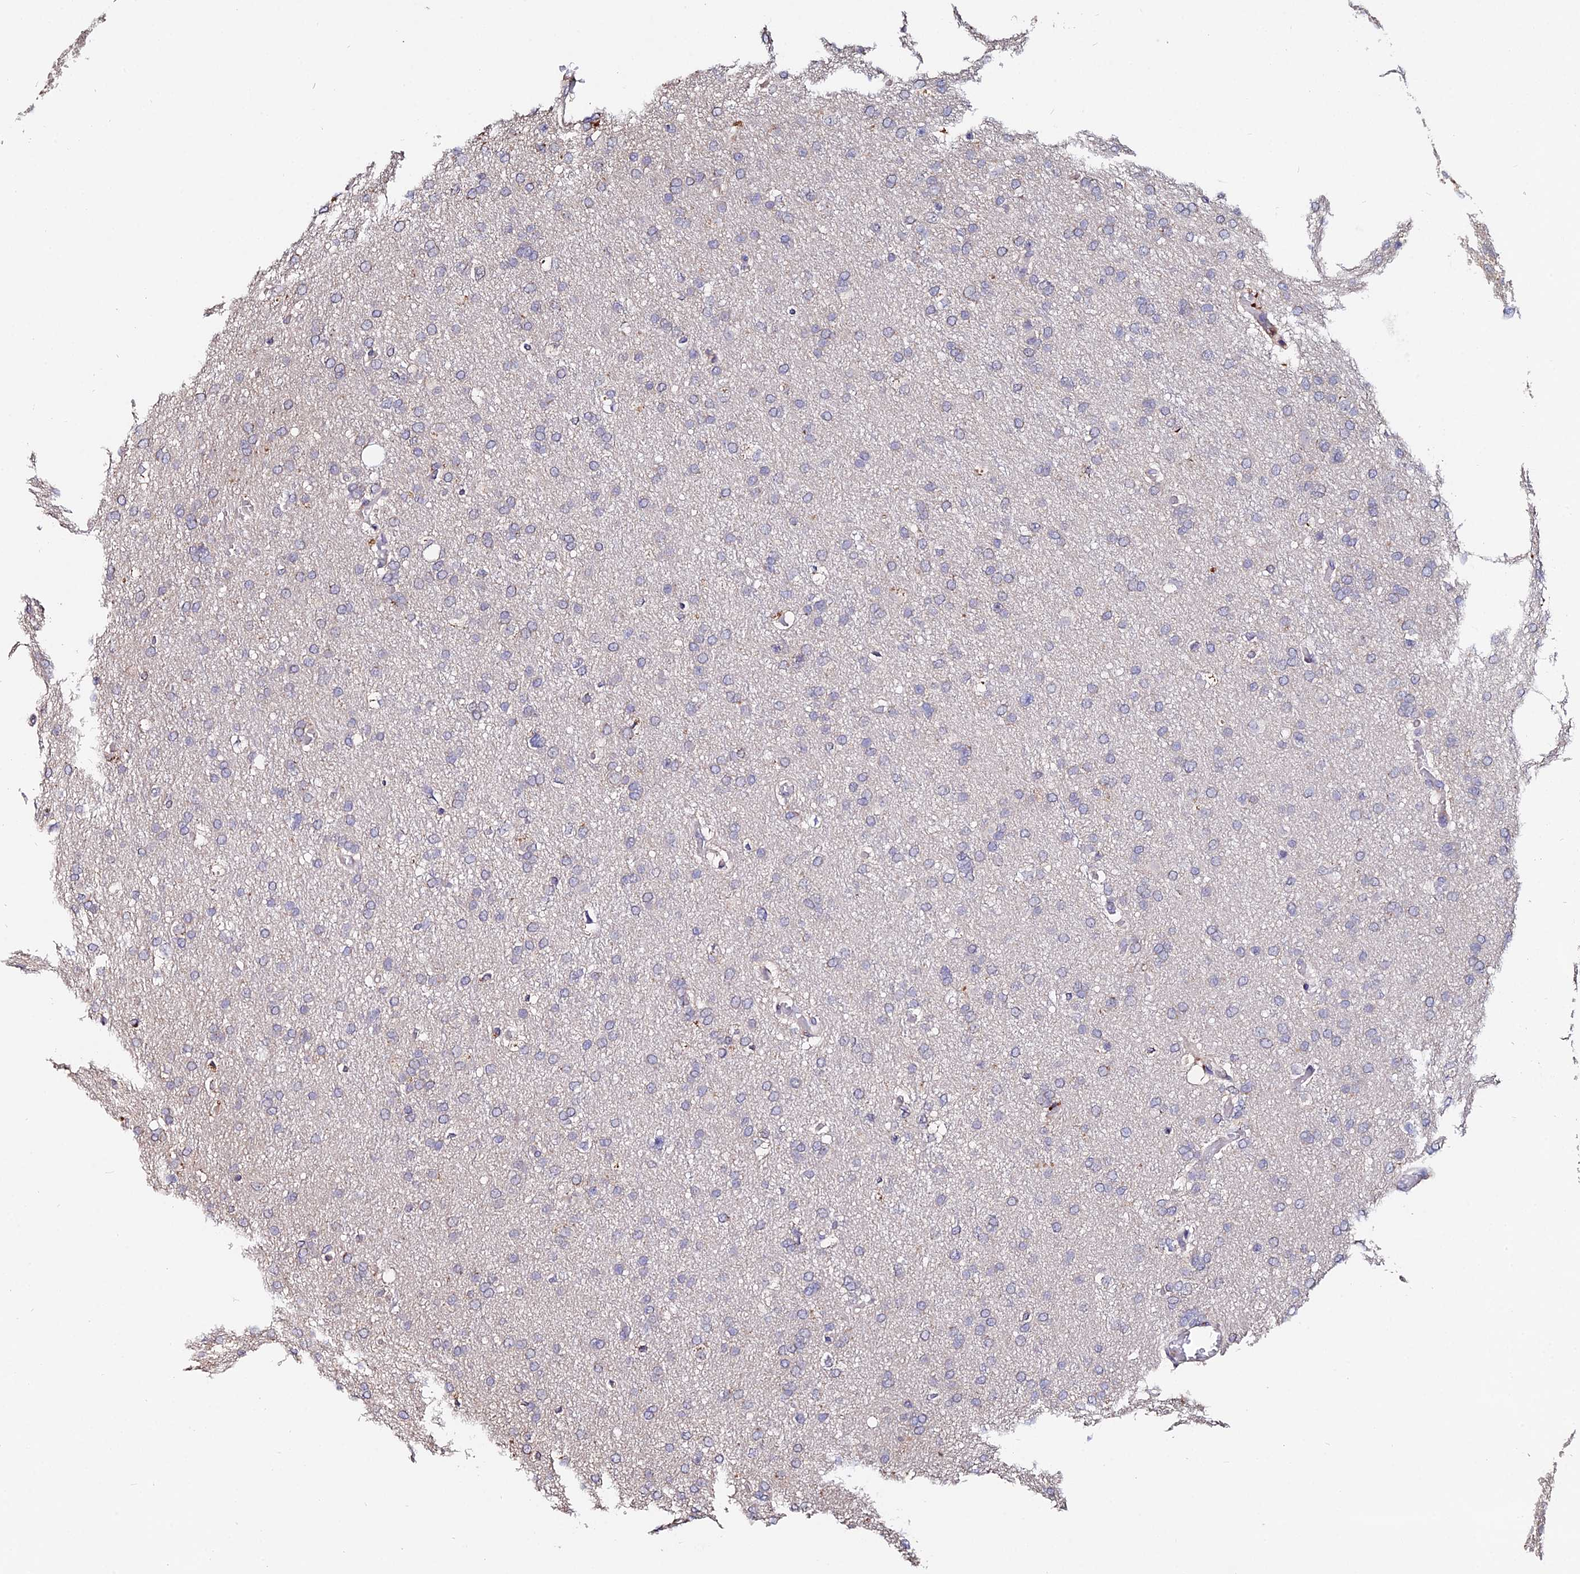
{"staining": {"intensity": "negative", "quantity": "none", "location": "none"}, "tissue": "glioma", "cell_type": "Tumor cells", "image_type": "cancer", "snomed": [{"axis": "morphology", "description": "Glioma, malignant, High grade"}, {"axis": "topography", "description": "Cerebral cortex"}], "caption": "The histopathology image reveals no staining of tumor cells in glioma. (Stains: DAB (3,3'-diaminobenzidine) immunohistochemistry with hematoxylin counter stain, Microscopy: brightfield microscopy at high magnification).", "gene": "ACTR5", "patient": {"sex": "female", "age": 36}}